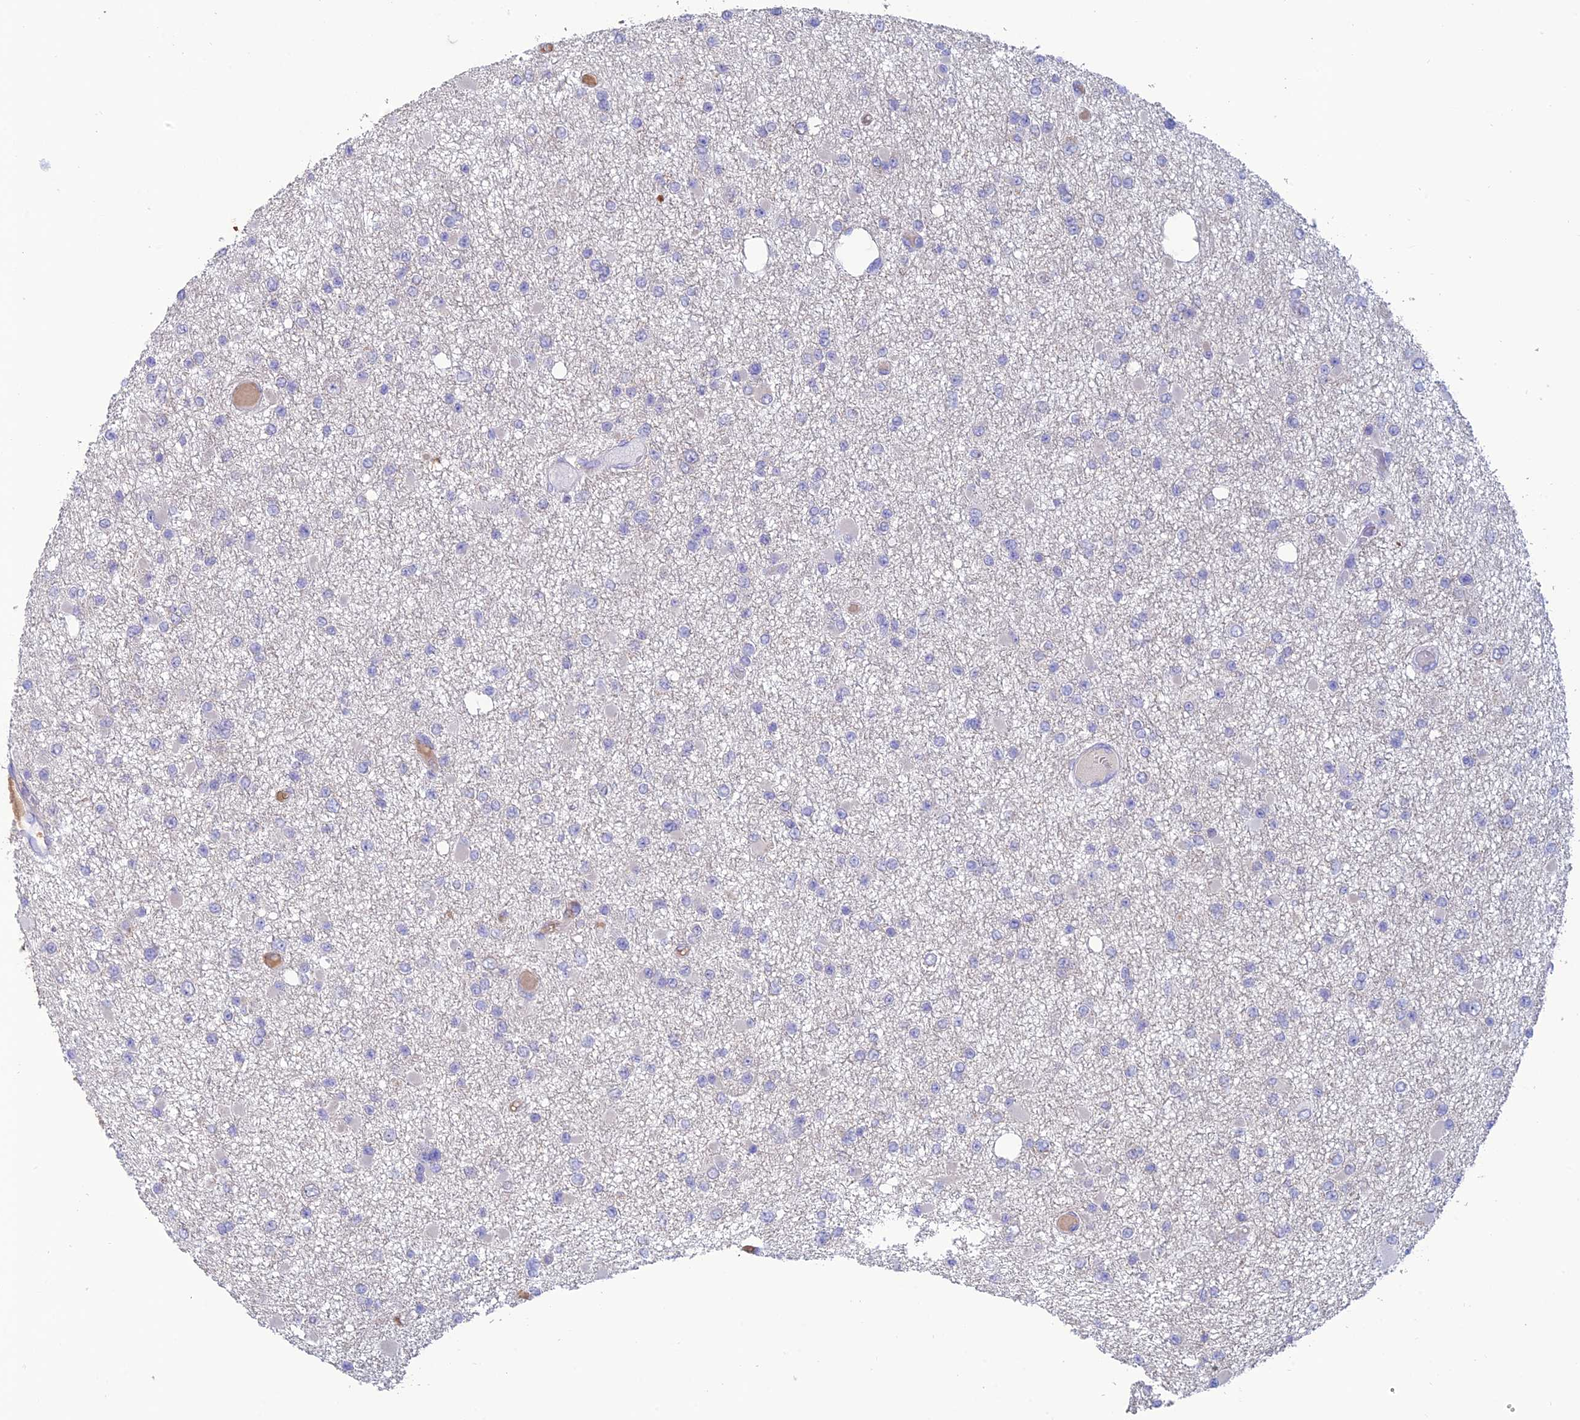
{"staining": {"intensity": "negative", "quantity": "none", "location": "none"}, "tissue": "glioma", "cell_type": "Tumor cells", "image_type": "cancer", "snomed": [{"axis": "morphology", "description": "Glioma, malignant, Low grade"}, {"axis": "topography", "description": "Brain"}], "caption": "Human malignant low-grade glioma stained for a protein using immunohistochemistry displays no expression in tumor cells.", "gene": "SFT2D2", "patient": {"sex": "female", "age": 22}}